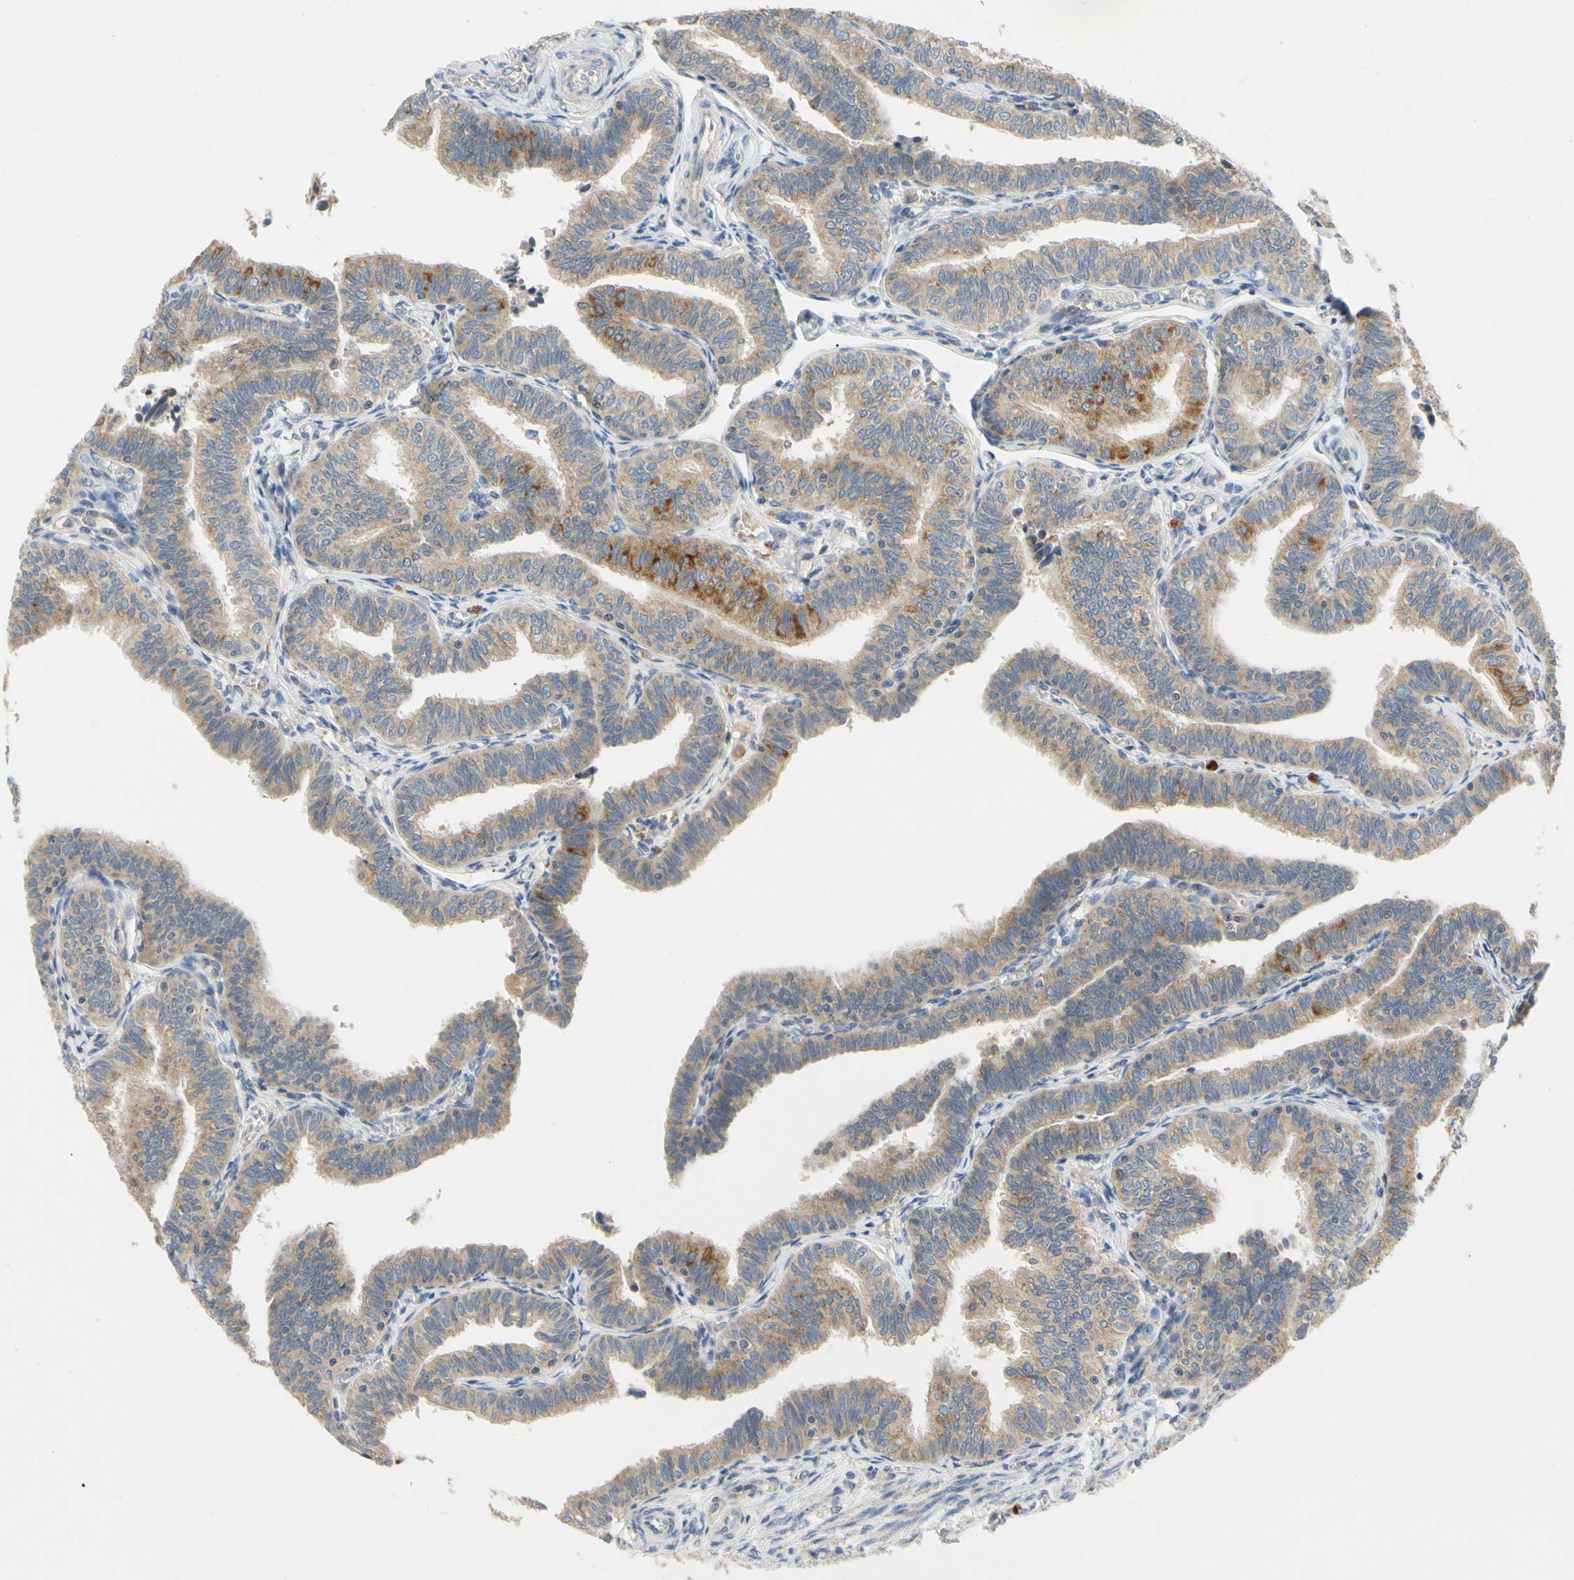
{"staining": {"intensity": "moderate", "quantity": ">75%", "location": "cytoplasmic/membranous"}, "tissue": "fallopian tube", "cell_type": "Glandular cells", "image_type": "normal", "snomed": [{"axis": "morphology", "description": "Normal tissue, NOS"}, {"axis": "topography", "description": "Fallopian tube"}], "caption": "High-power microscopy captured an immunohistochemistry (IHC) photomicrograph of normal fallopian tube, revealing moderate cytoplasmic/membranous expression in approximately >75% of glandular cells.", "gene": "KLHDC8B", "patient": {"sex": "female", "age": 46}}